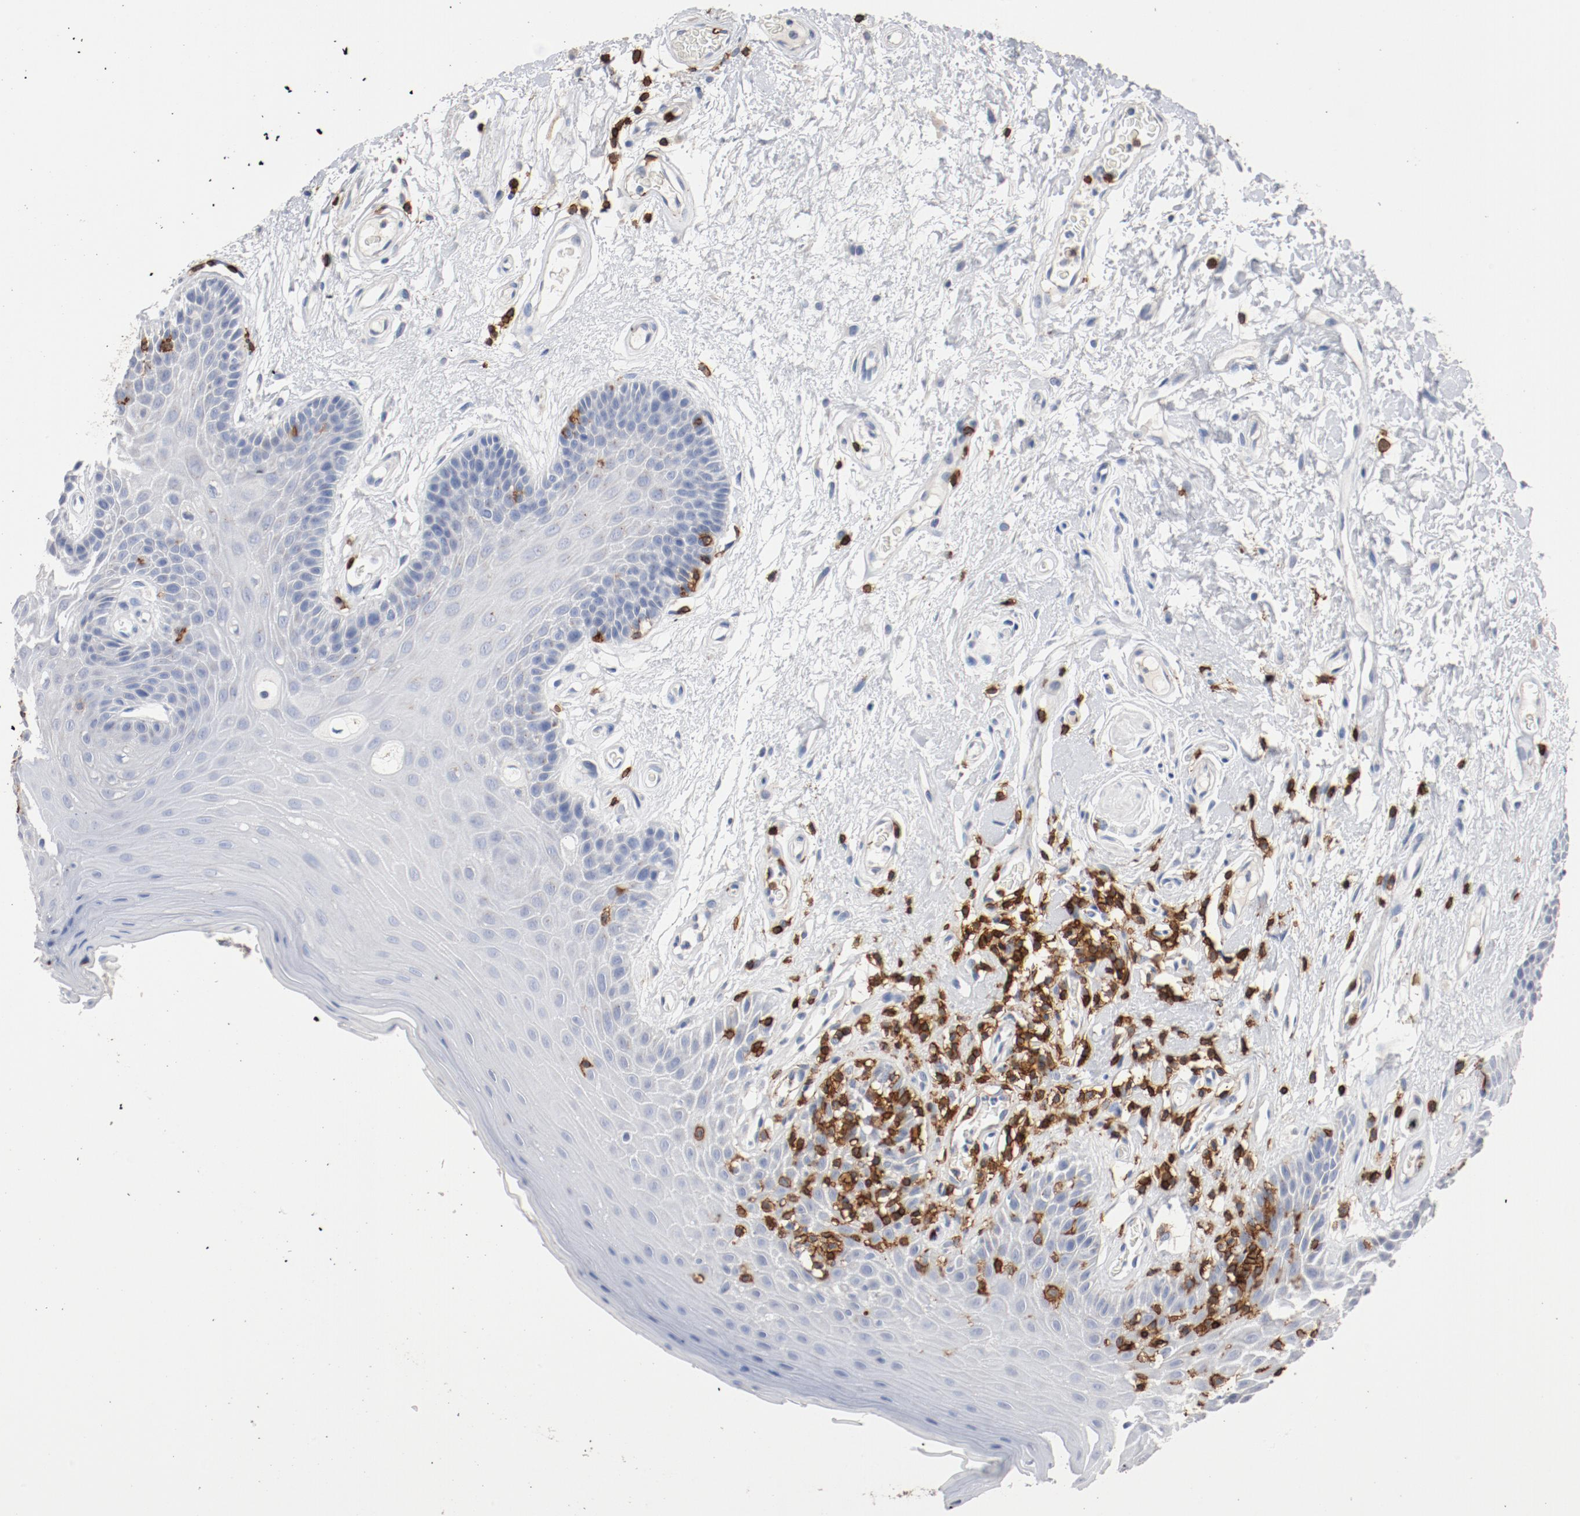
{"staining": {"intensity": "negative", "quantity": "none", "location": "none"}, "tissue": "oral mucosa", "cell_type": "Squamous epithelial cells", "image_type": "normal", "snomed": [{"axis": "morphology", "description": "Normal tissue, NOS"}, {"axis": "morphology", "description": "Squamous cell carcinoma, NOS"}, {"axis": "topography", "description": "Skeletal muscle"}, {"axis": "topography", "description": "Oral tissue"}, {"axis": "topography", "description": "Head-Neck"}], "caption": "Squamous epithelial cells are negative for brown protein staining in unremarkable oral mucosa. Brightfield microscopy of immunohistochemistry (IHC) stained with DAB (brown) and hematoxylin (blue), captured at high magnification.", "gene": "CD247", "patient": {"sex": "male", "age": 71}}